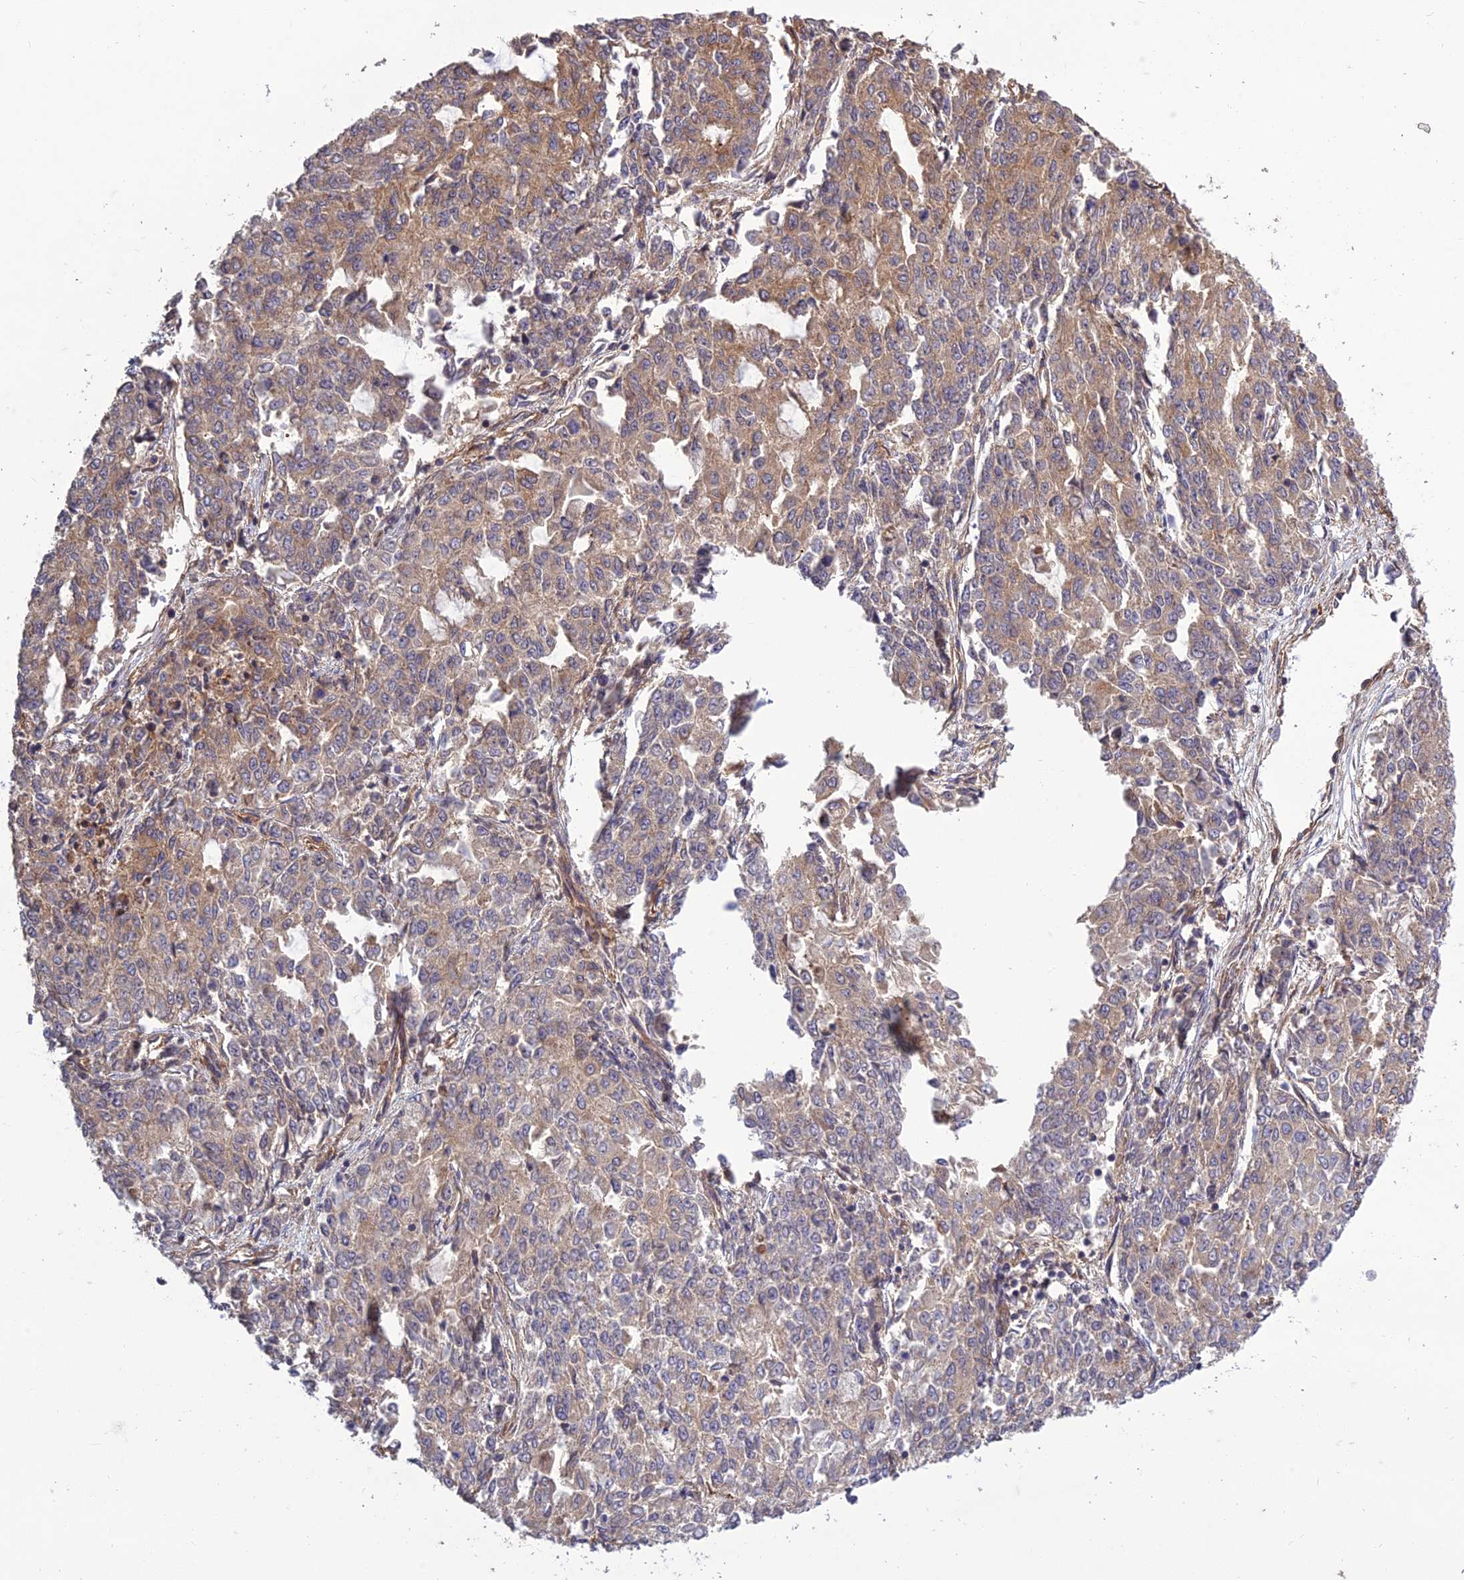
{"staining": {"intensity": "weak", "quantity": "25%-75%", "location": "cytoplasmic/membranous"}, "tissue": "endometrial cancer", "cell_type": "Tumor cells", "image_type": "cancer", "snomed": [{"axis": "morphology", "description": "Adenocarcinoma, NOS"}, {"axis": "topography", "description": "Endometrium"}], "caption": "The histopathology image shows immunohistochemical staining of endometrial cancer (adenocarcinoma). There is weak cytoplasmic/membranous staining is present in approximately 25%-75% of tumor cells.", "gene": "TMEM131L", "patient": {"sex": "female", "age": 50}}